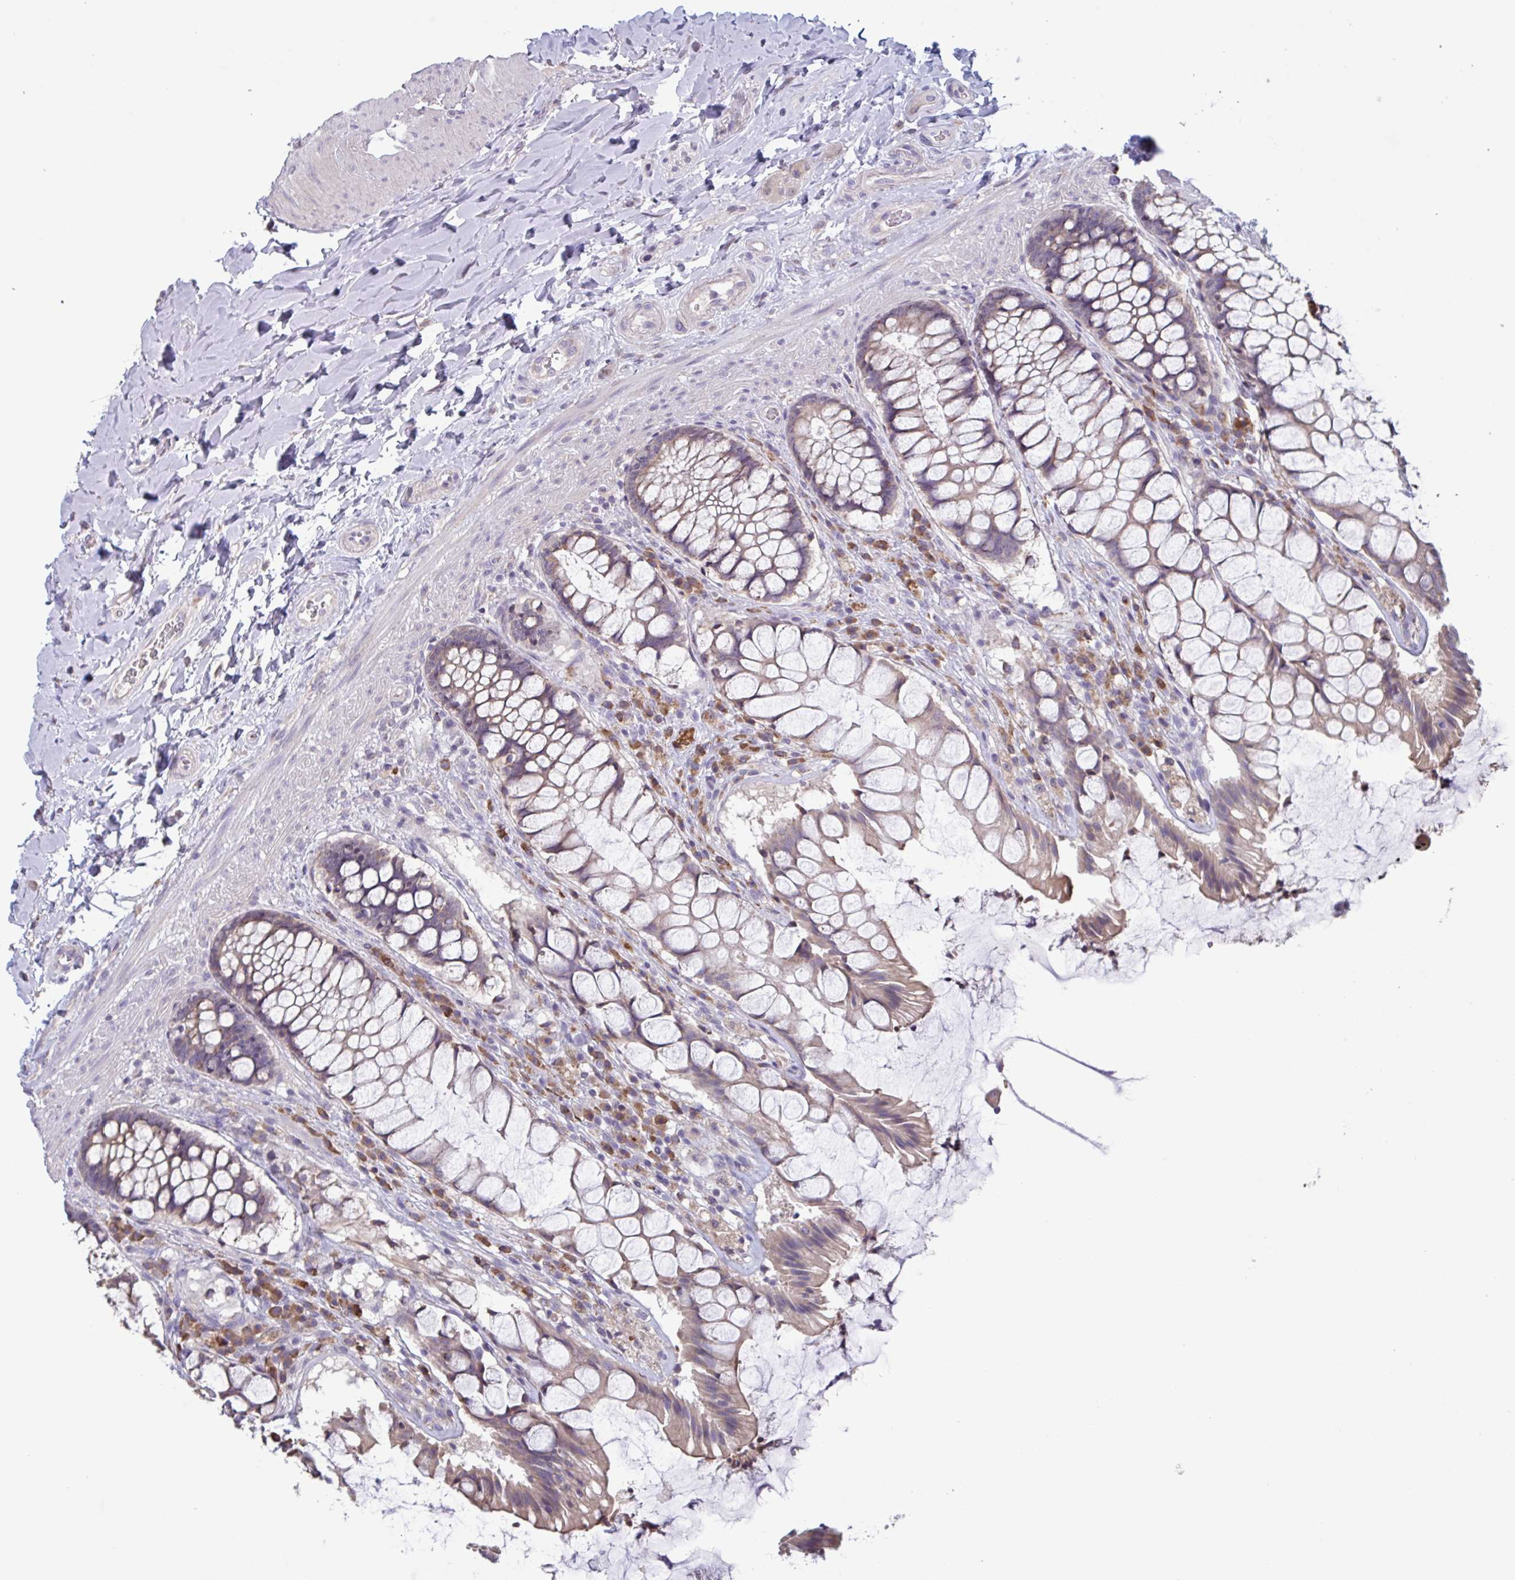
{"staining": {"intensity": "weak", "quantity": "25%-75%", "location": "cytoplasmic/membranous"}, "tissue": "rectum", "cell_type": "Glandular cells", "image_type": "normal", "snomed": [{"axis": "morphology", "description": "Normal tissue, NOS"}, {"axis": "topography", "description": "Rectum"}], "caption": "The immunohistochemical stain highlights weak cytoplasmic/membranous positivity in glandular cells of normal rectum.", "gene": "CD1E", "patient": {"sex": "female", "age": 58}}